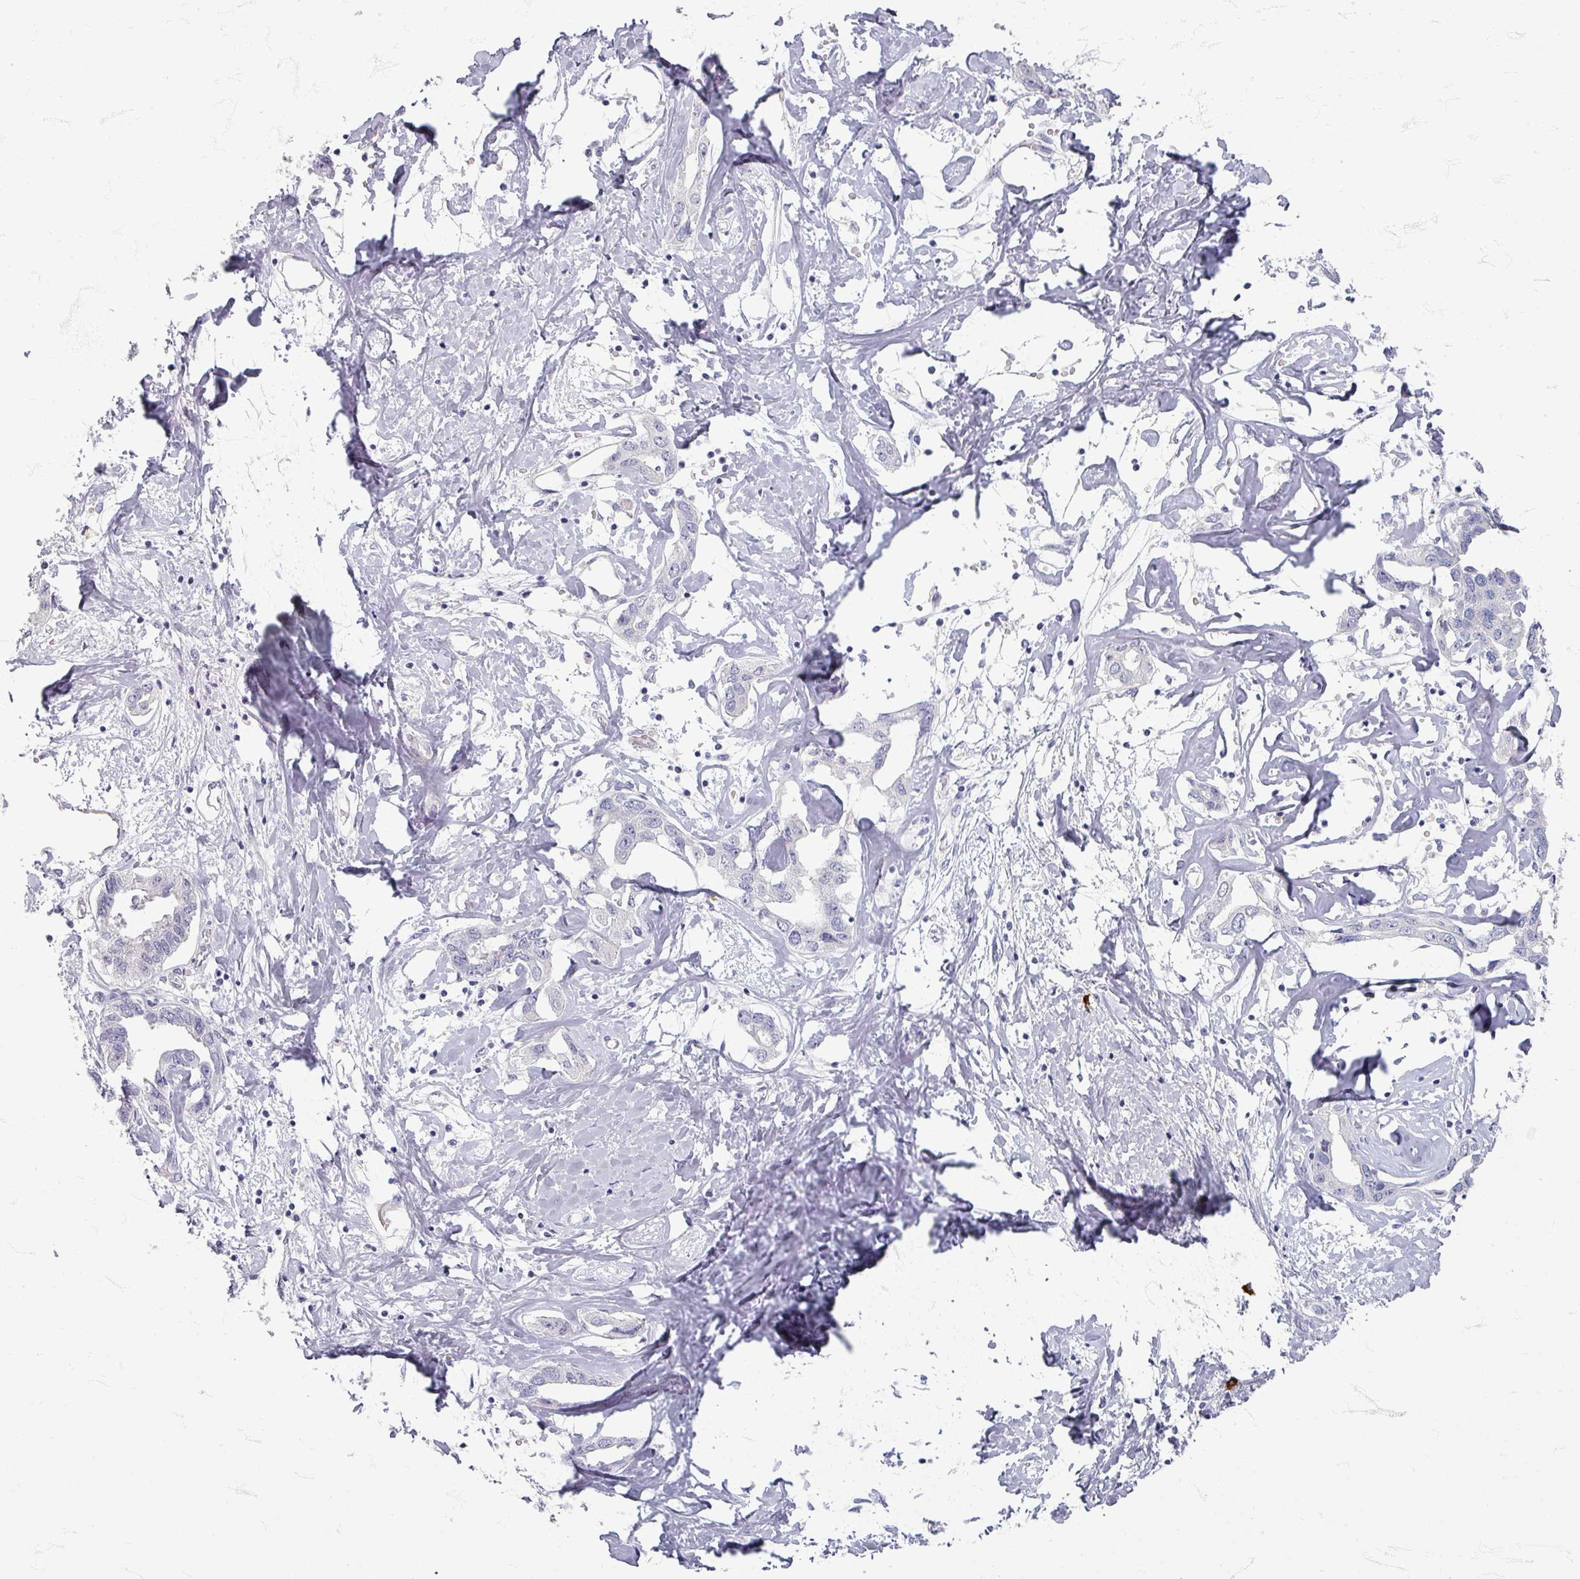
{"staining": {"intensity": "negative", "quantity": "none", "location": "none"}, "tissue": "liver cancer", "cell_type": "Tumor cells", "image_type": "cancer", "snomed": [{"axis": "morphology", "description": "Cholangiocarcinoma"}, {"axis": "topography", "description": "Liver"}], "caption": "Cholangiocarcinoma (liver) was stained to show a protein in brown. There is no significant expression in tumor cells.", "gene": "ZNF878", "patient": {"sex": "male", "age": 59}}